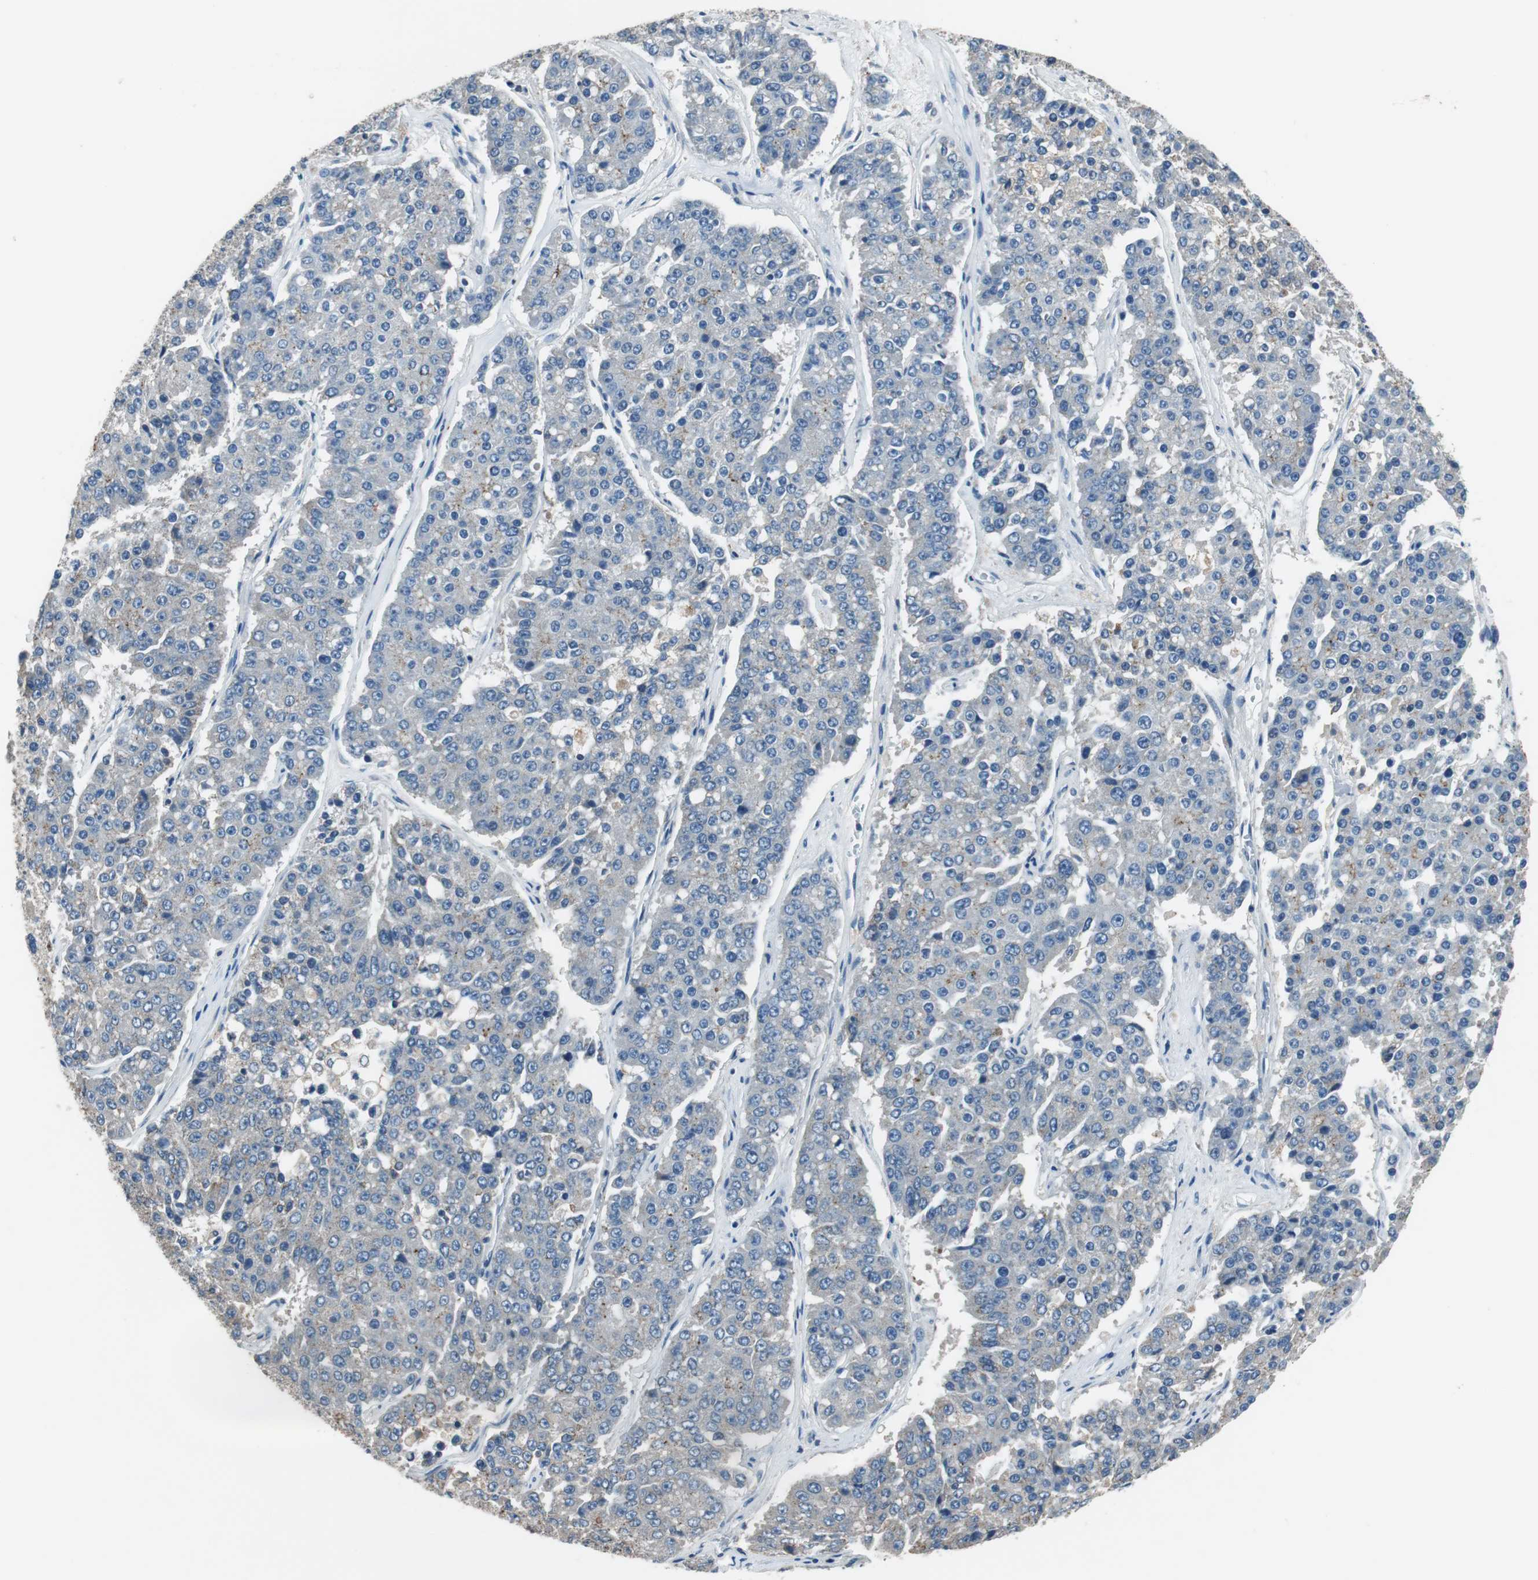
{"staining": {"intensity": "negative", "quantity": "none", "location": "none"}, "tissue": "pancreatic cancer", "cell_type": "Tumor cells", "image_type": "cancer", "snomed": [{"axis": "morphology", "description": "Adenocarcinoma, NOS"}, {"axis": "topography", "description": "Pancreas"}], "caption": "Immunohistochemical staining of pancreatic cancer exhibits no significant positivity in tumor cells. The staining is performed using DAB brown chromogen with nuclei counter-stained in using hematoxylin.", "gene": "PRKCA", "patient": {"sex": "male", "age": 50}}